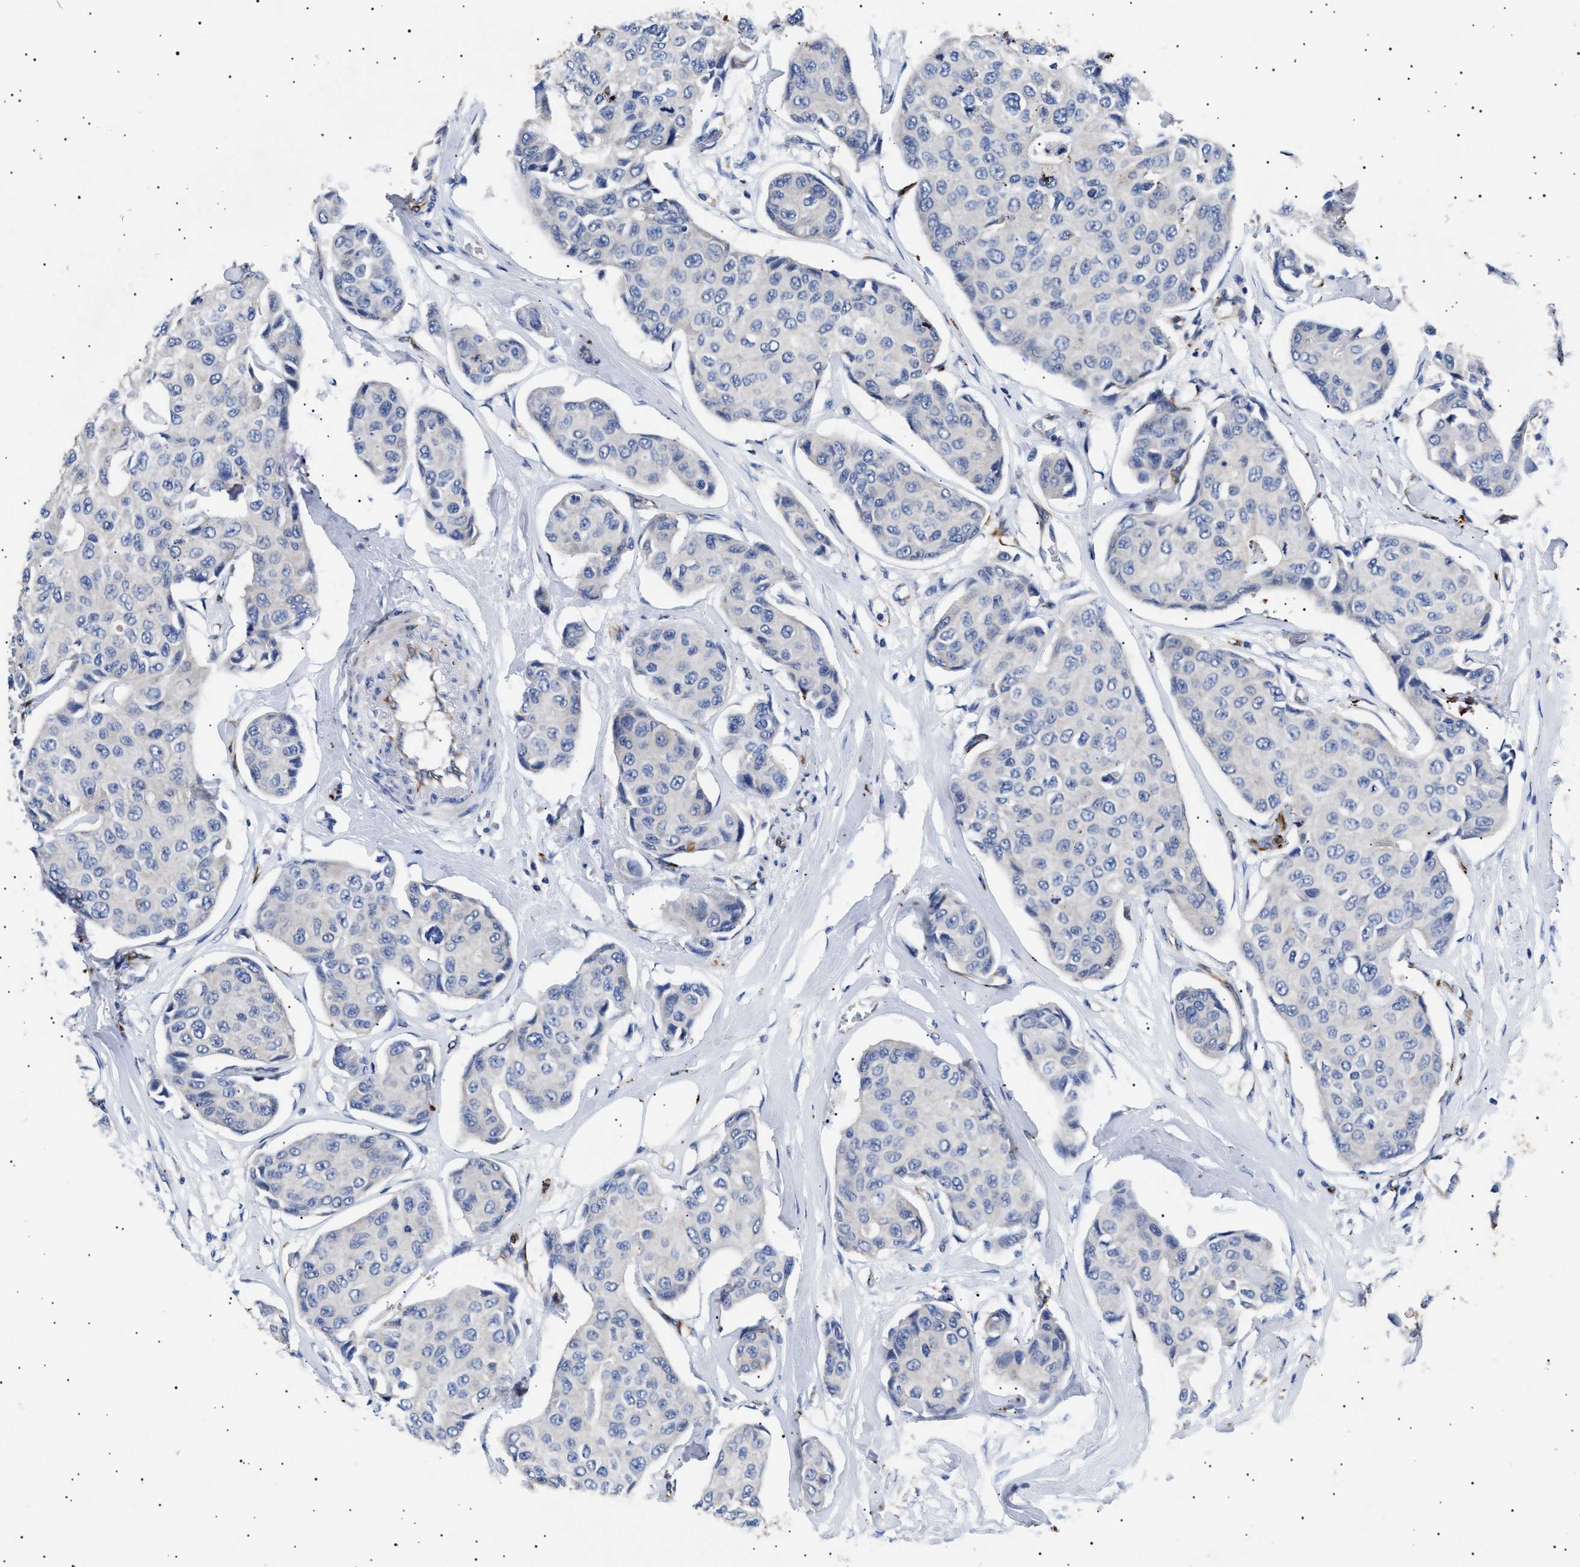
{"staining": {"intensity": "negative", "quantity": "none", "location": "none"}, "tissue": "breast cancer", "cell_type": "Tumor cells", "image_type": "cancer", "snomed": [{"axis": "morphology", "description": "Duct carcinoma"}, {"axis": "topography", "description": "Breast"}], "caption": "Infiltrating ductal carcinoma (breast) was stained to show a protein in brown. There is no significant expression in tumor cells. (Brightfield microscopy of DAB (3,3'-diaminobenzidine) immunohistochemistry at high magnification).", "gene": "OLFML2A", "patient": {"sex": "female", "age": 80}}